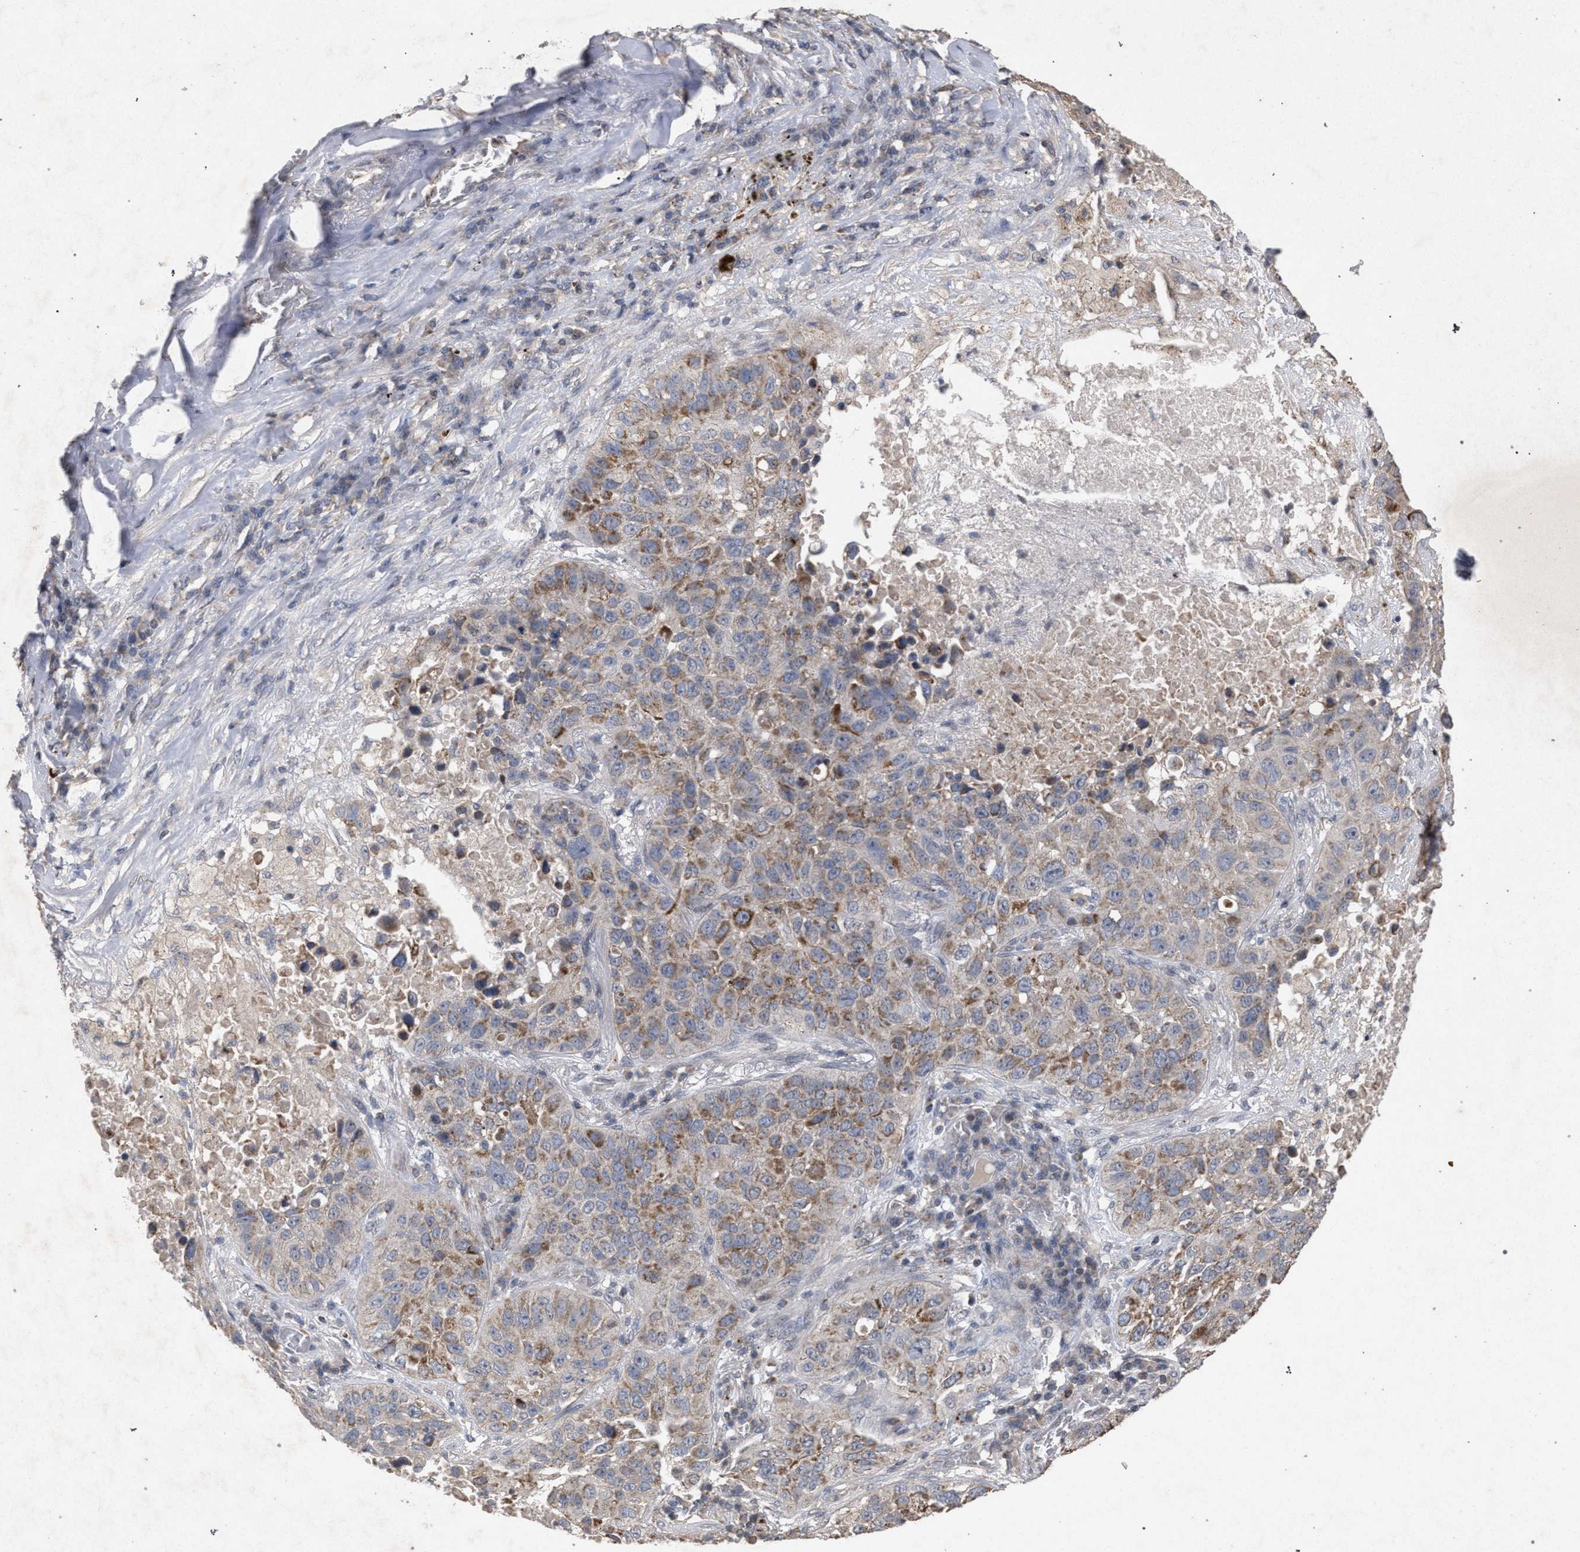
{"staining": {"intensity": "moderate", "quantity": "25%-75%", "location": "cytoplasmic/membranous"}, "tissue": "lung cancer", "cell_type": "Tumor cells", "image_type": "cancer", "snomed": [{"axis": "morphology", "description": "Squamous cell carcinoma, NOS"}, {"axis": "topography", "description": "Lung"}], "caption": "Protein expression analysis of human lung cancer (squamous cell carcinoma) reveals moderate cytoplasmic/membranous expression in about 25%-75% of tumor cells. The staining is performed using DAB (3,3'-diaminobenzidine) brown chromogen to label protein expression. The nuclei are counter-stained blue using hematoxylin.", "gene": "PKD2L1", "patient": {"sex": "male", "age": 57}}